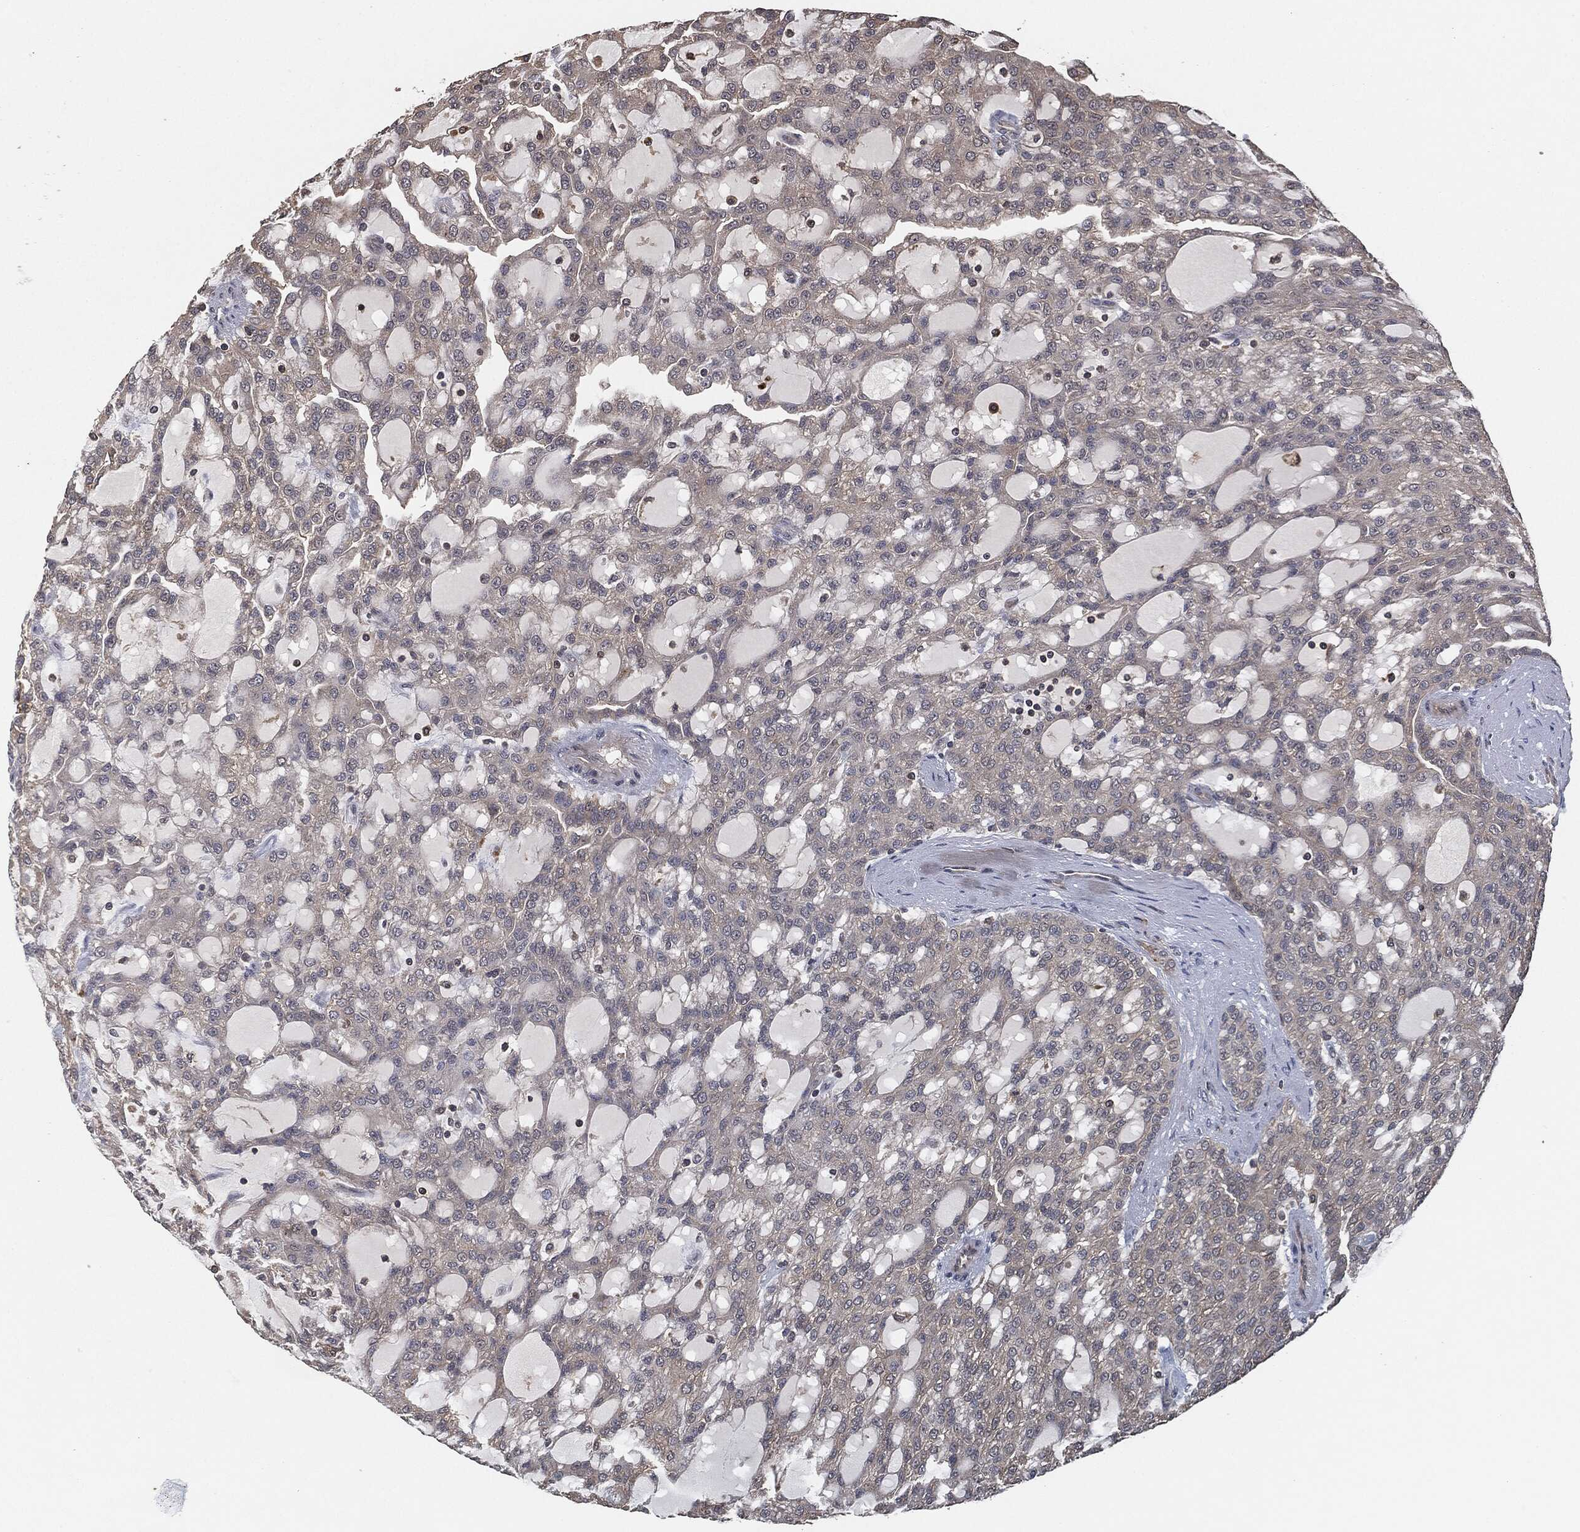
{"staining": {"intensity": "negative", "quantity": "none", "location": "none"}, "tissue": "renal cancer", "cell_type": "Tumor cells", "image_type": "cancer", "snomed": [{"axis": "morphology", "description": "Adenocarcinoma, NOS"}, {"axis": "topography", "description": "Kidney"}], "caption": "Immunohistochemistry (IHC) photomicrograph of neoplastic tissue: renal adenocarcinoma stained with DAB (3,3'-diaminobenzidine) shows no significant protein expression in tumor cells.", "gene": "ERBIN", "patient": {"sex": "male", "age": 63}}